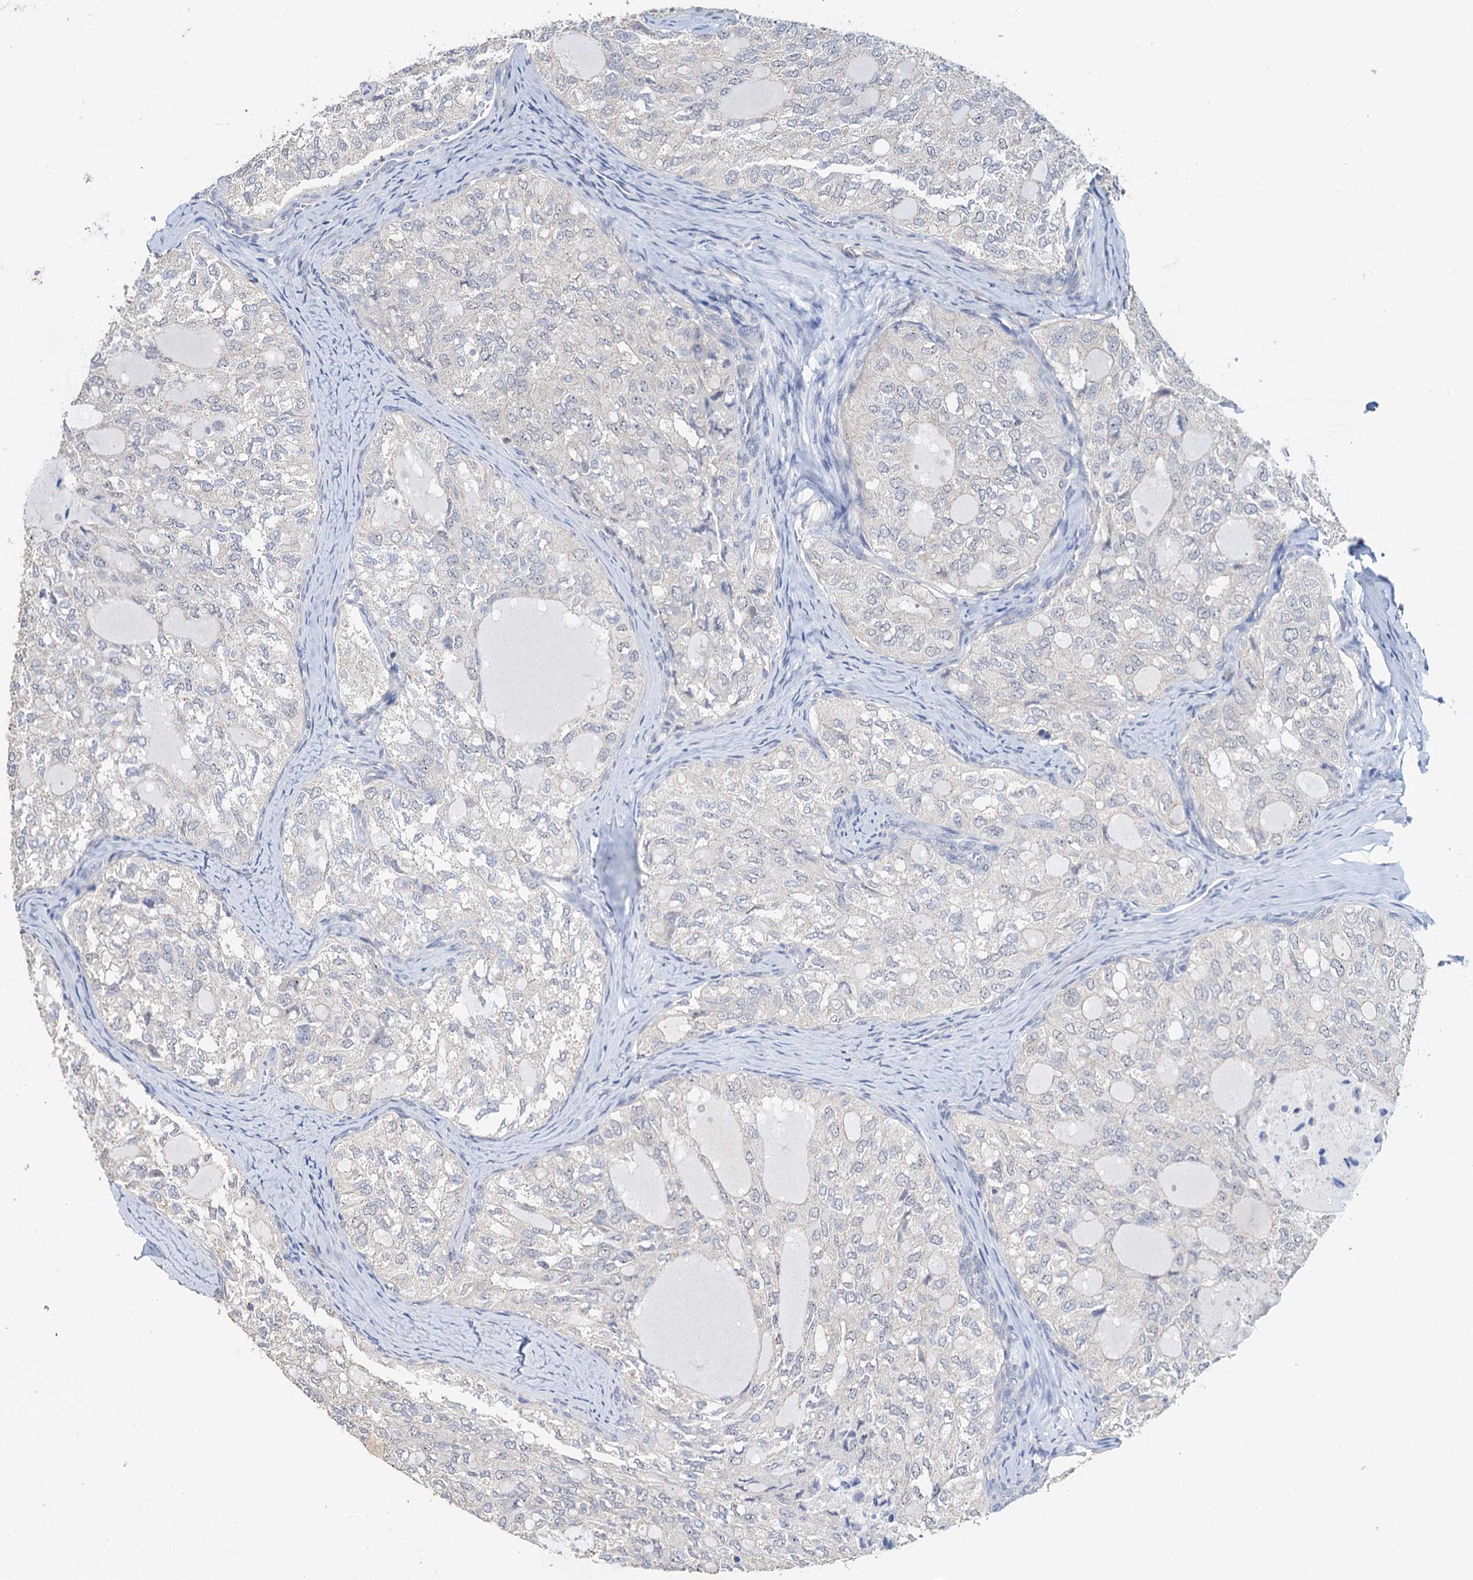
{"staining": {"intensity": "negative", "quantity": "none", "location": "none"}, "tissue": "thyroid cancer", "cell_type": "Tumor cells", "image_type": "cancer", "snomed": [{"axis": "morphology", "description": "Follicular adenoma carcinoma, NOS"}, {"axis": "topography", "description": "Thyroid gland"}], "caption": "The IHC photomicrograph has no significant staining in tumor cells of thyroid cancer tissue.", "gene": "C2CD3", "patient": {"sex": "male", "age": 75}}